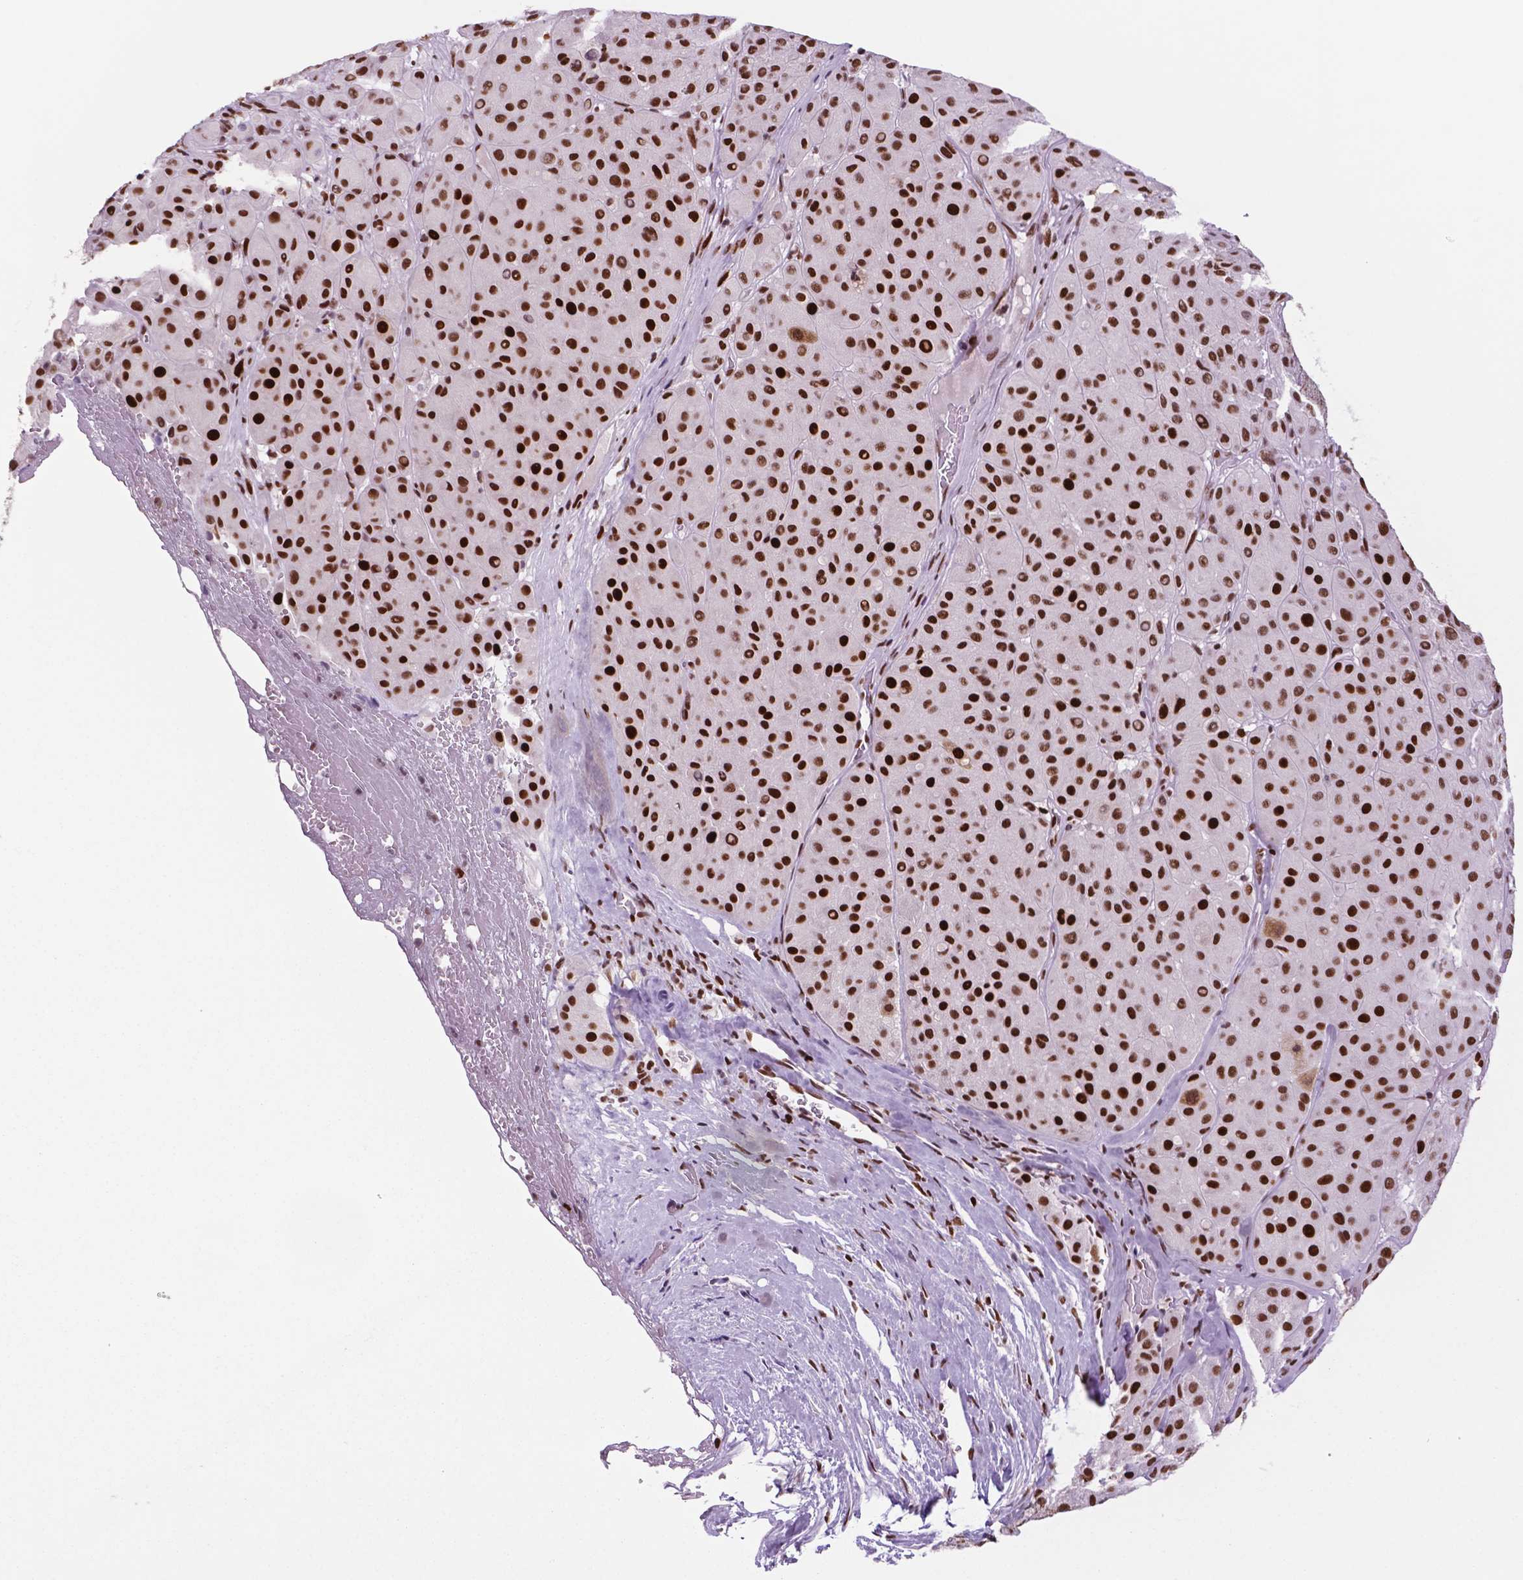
{"staining": {"intensity": "strong", "quantity": ">75%", "location": "nuclear"}, "tissue": "melanoma", "cell_type": "Tumor cells", "image_type": "cancer", "snomed": [{"axis": "morphology", "description": "Malignant melanoma, Metastatic site"}, {"axis": "topography", "description": "Smooth muscle"}], "caption": "Immunohistochemical staining of human malignant melanoma (metastatic site) exhibits strong nuclear protein staining in approximately >75% of tumor cells.", "gene": "MSH6", "patient": {"sex": "male", "age": 41}}